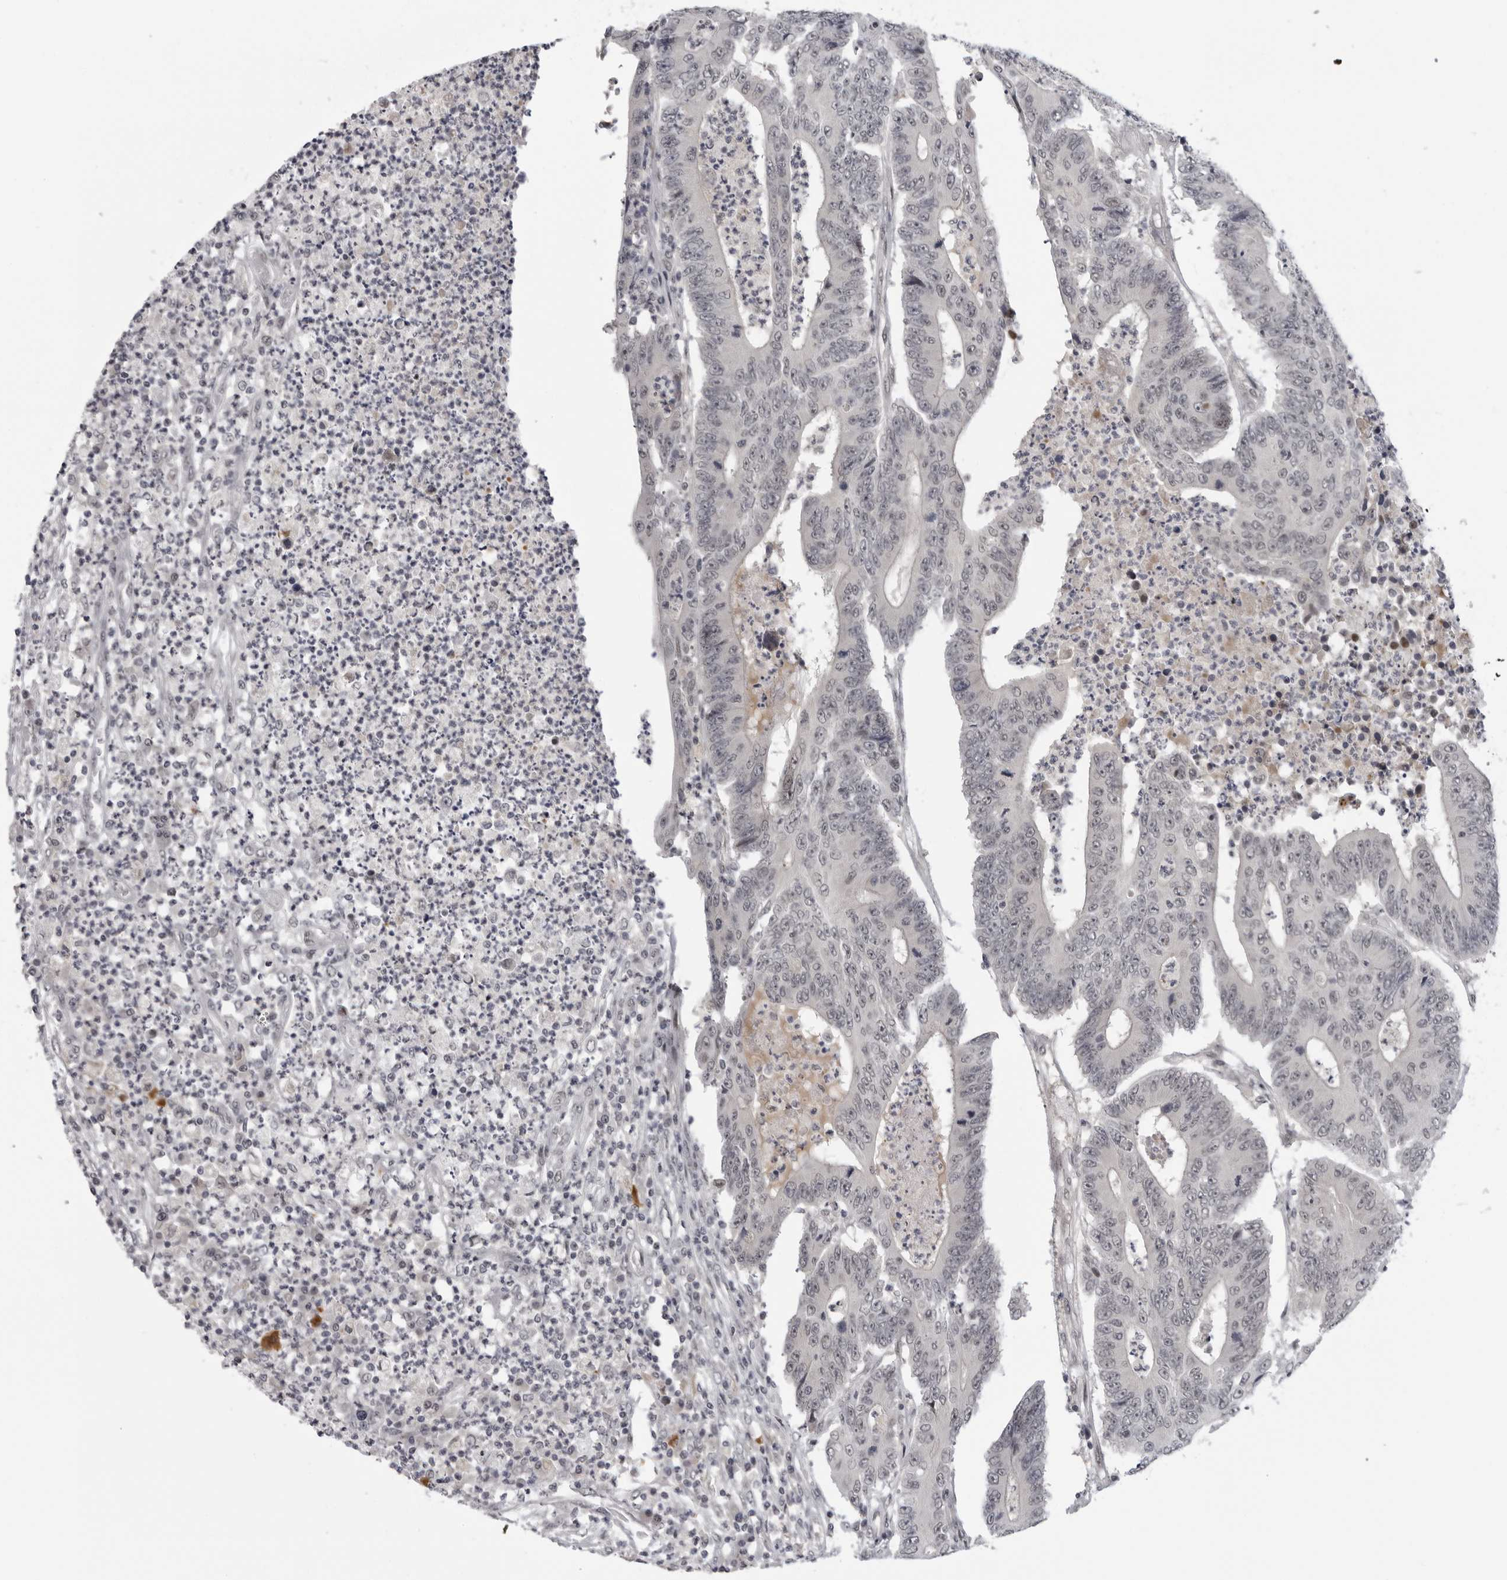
{"staining": {"intensity": "negative", "quantity": "none", "location": "none"}, "tissue": "colorectal cancer", "cell_type": "Tumor cells", "image_type": "cancer", "snomed": [{"axis": "morphology", "description": "Adenocarcinoma, NOS"}, {"axis": "topography", "description": "Colon"}], "caption": "Colorectal cancer was stained to show a protein in brown. There is no significant expression in tumor cells. (Brightfield microscopy of DAB (3,3'-diaminobenzidine) IHC at high magnification).", "gene": "ALPK2", "patient": {"sex": "male", "age": 83}}